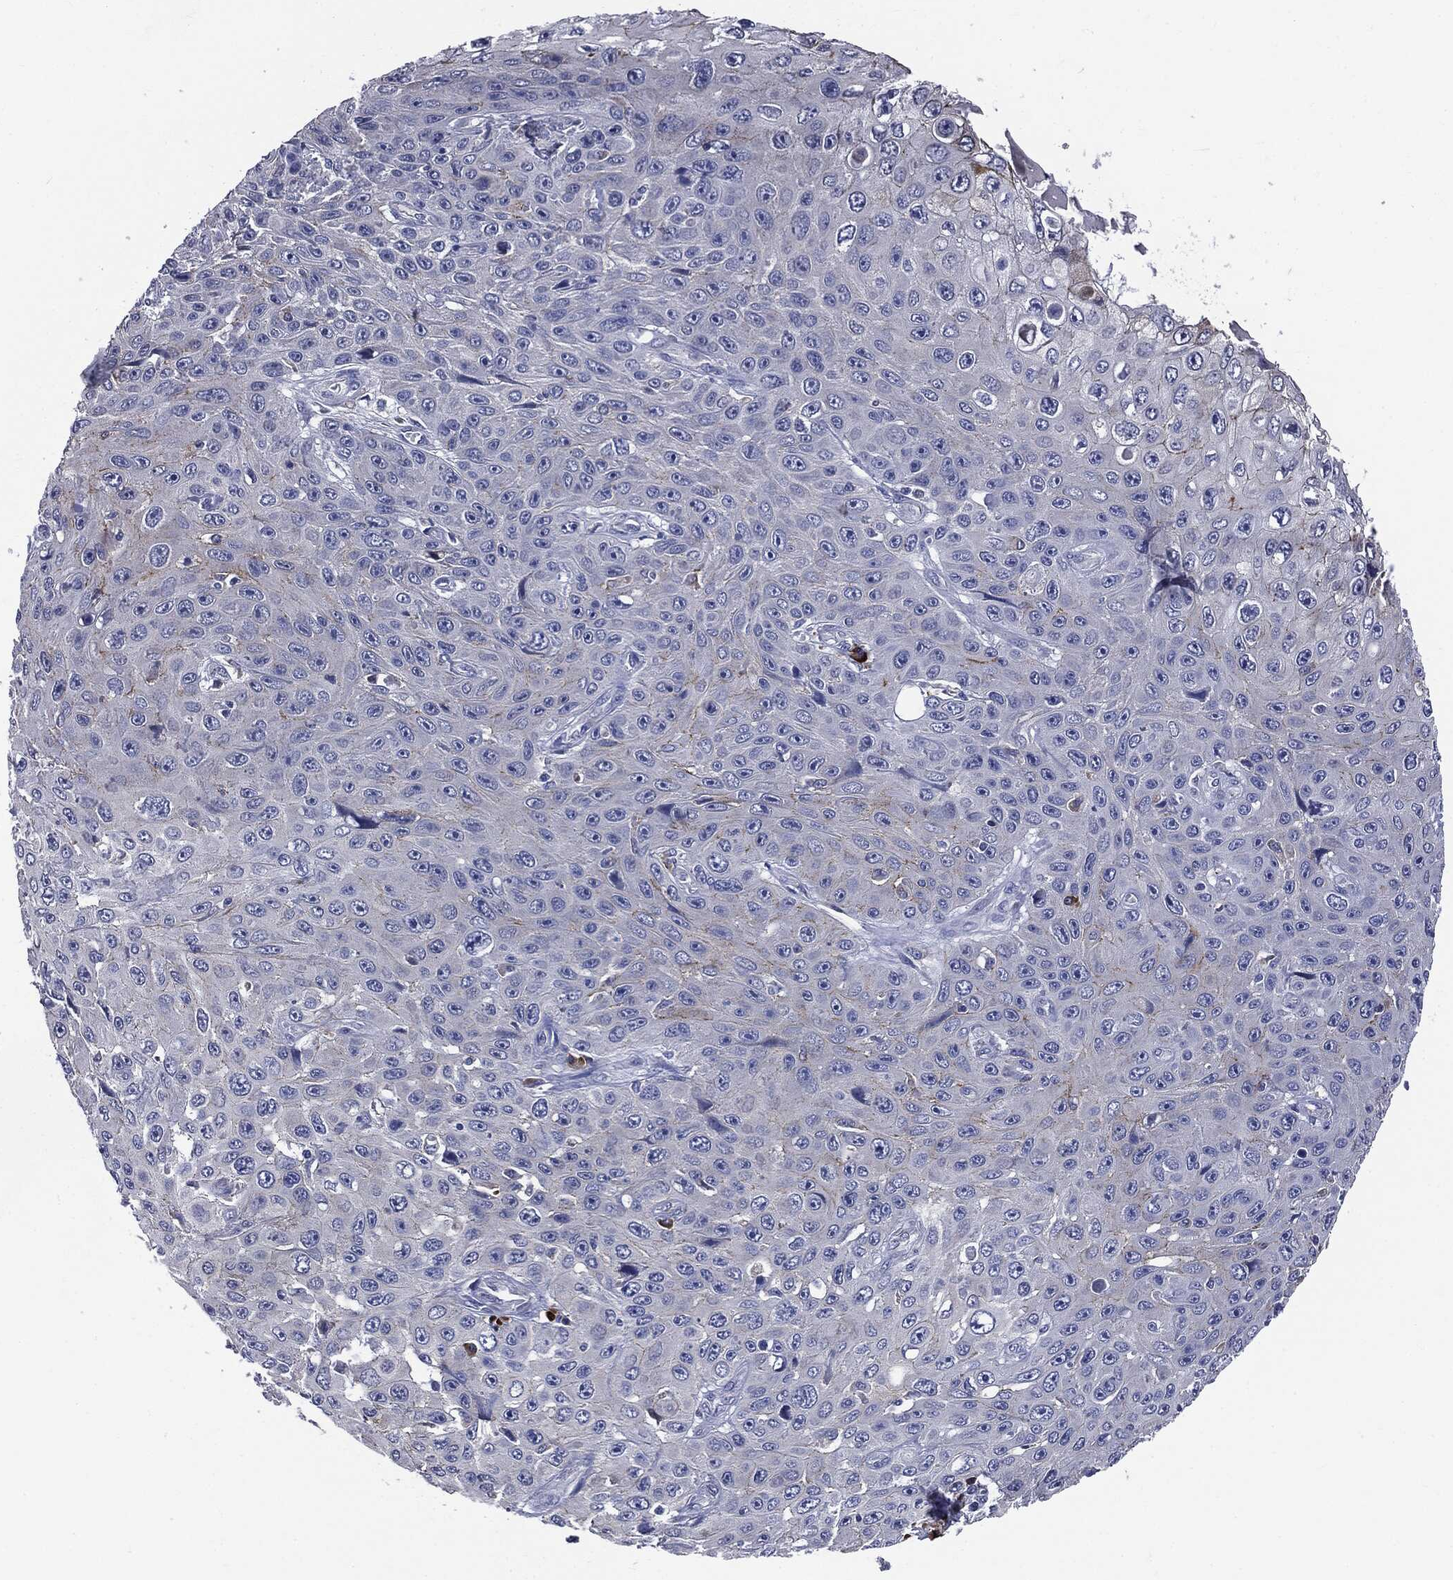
{"staining": {"intensity": "negative", "quantity": "none", "location": "none"}, "tissue": "skin cancer", "cell_type": "Tumor cells", "image_type": "cancer", "snomed": [{"axis": "morphology", "description": "Squamous cell carcinoma, NOS"}, {"axis": "topography", "description": "Skin"}], "caption": "A photomicrograph of human skin cancer (squamous cell carcinoma) is negative for staining in tumor cells. (Stains: DAB IHC with hematoxylin counter stain, Microscopy: brightfield microscopy at high magnification).", "gene": "PTGS2", "patient": {"sex": "male", "age": 82}}